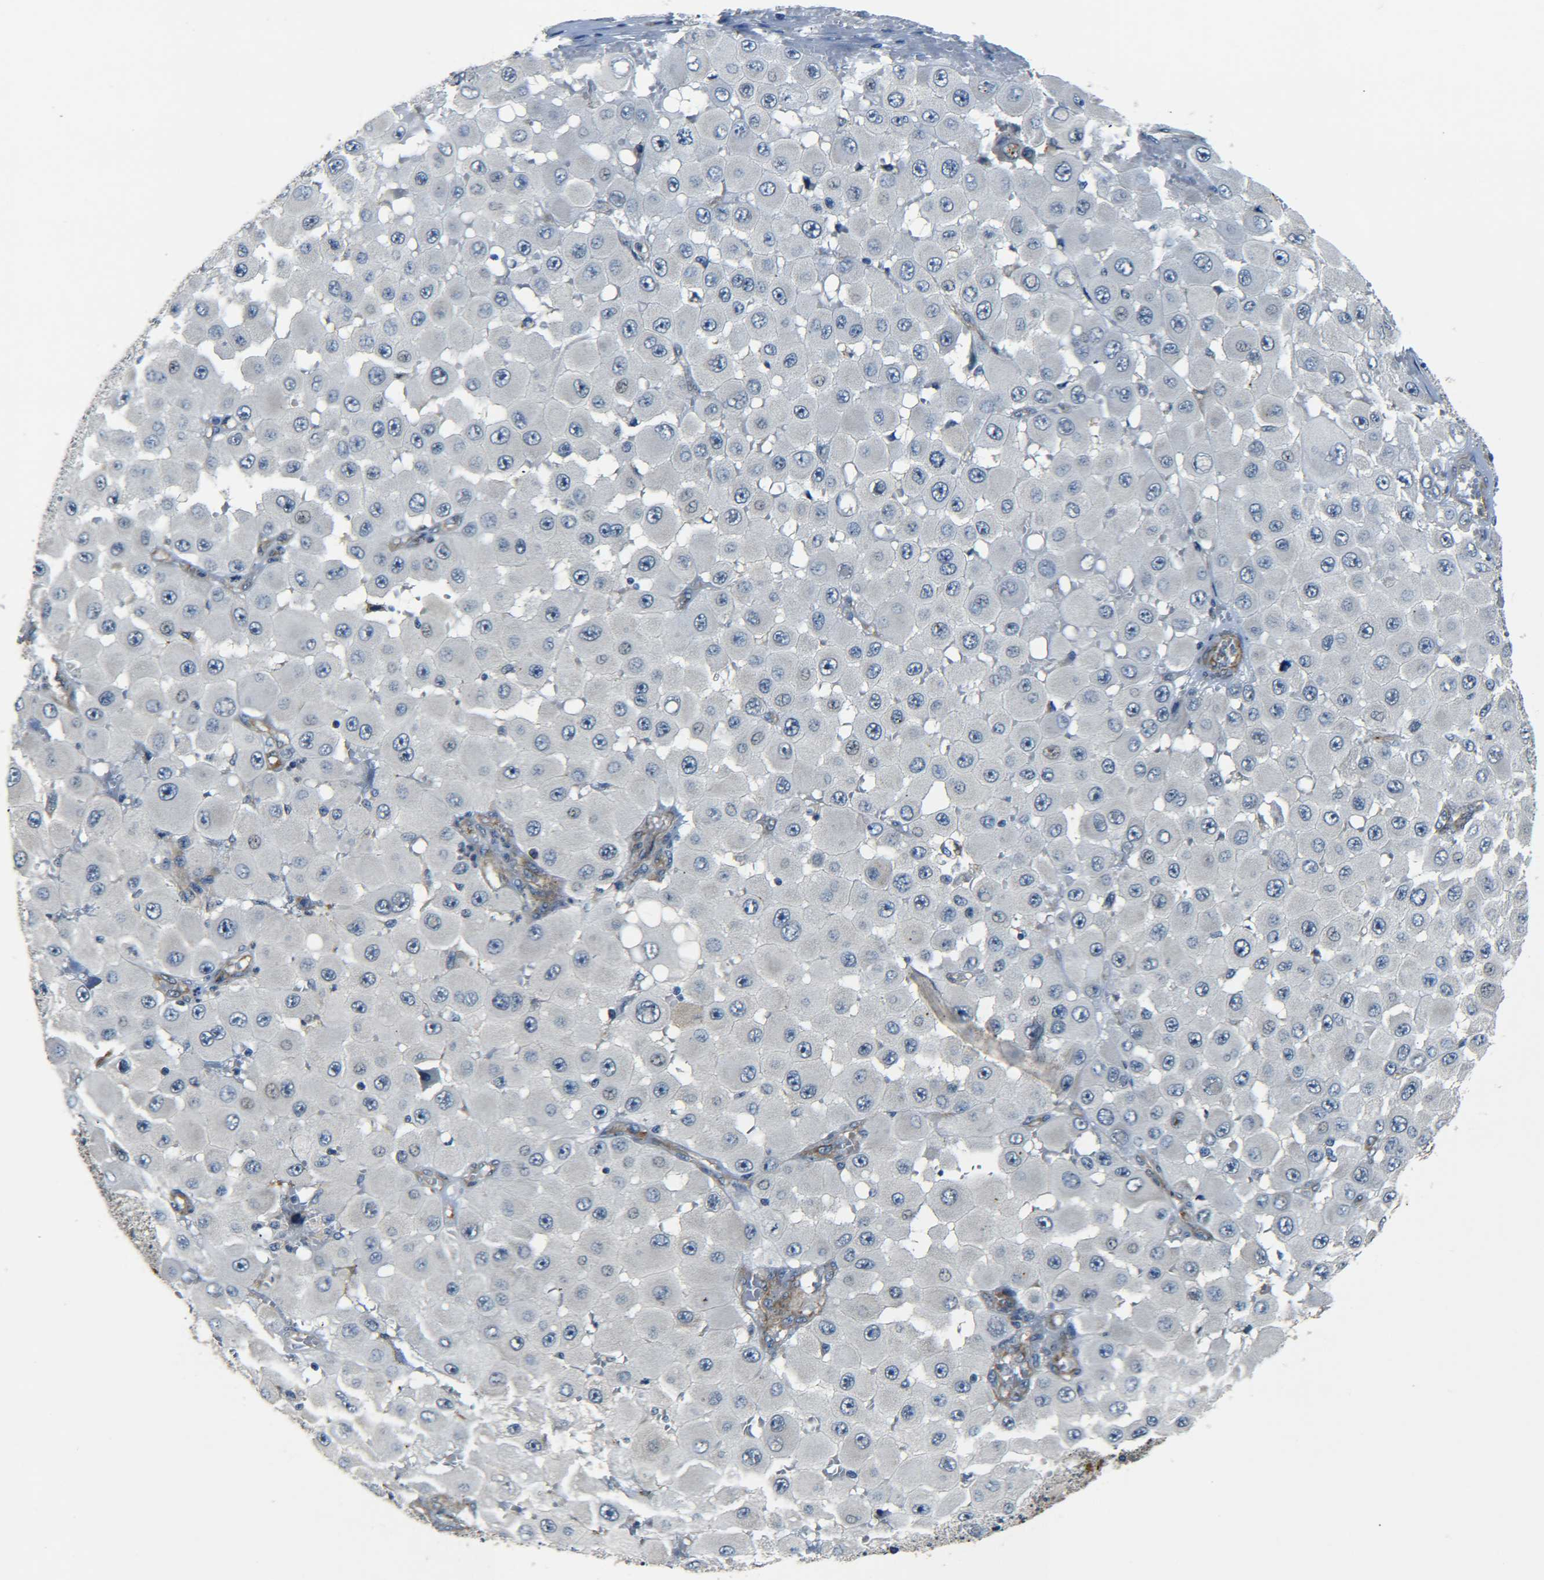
{"staining": {"intensity": "moderate", "quantity": "<25%", "location": "cytoplasmic/membranous"}, "tissue": "melanoma", "cell_type": "Tumor cells", "image_type": "cancer", "snomed": [{"axis": "morphology", "description": "Malignant melanoma, NOS"}, {"axis": "topography", "description": "Skin"}], "caption": "Immunohistochemical staining of human melanoma shows low levels of moderate cytoplasmic/membranous expression in approximately <25% of tumor cells. The staining was performed using DAB, with brown indicating positive protein expression. Nuclei are stained blue with hematoxylin.", "gene": "MEIS1", "patient": {"sex": "female", "age": 81}}